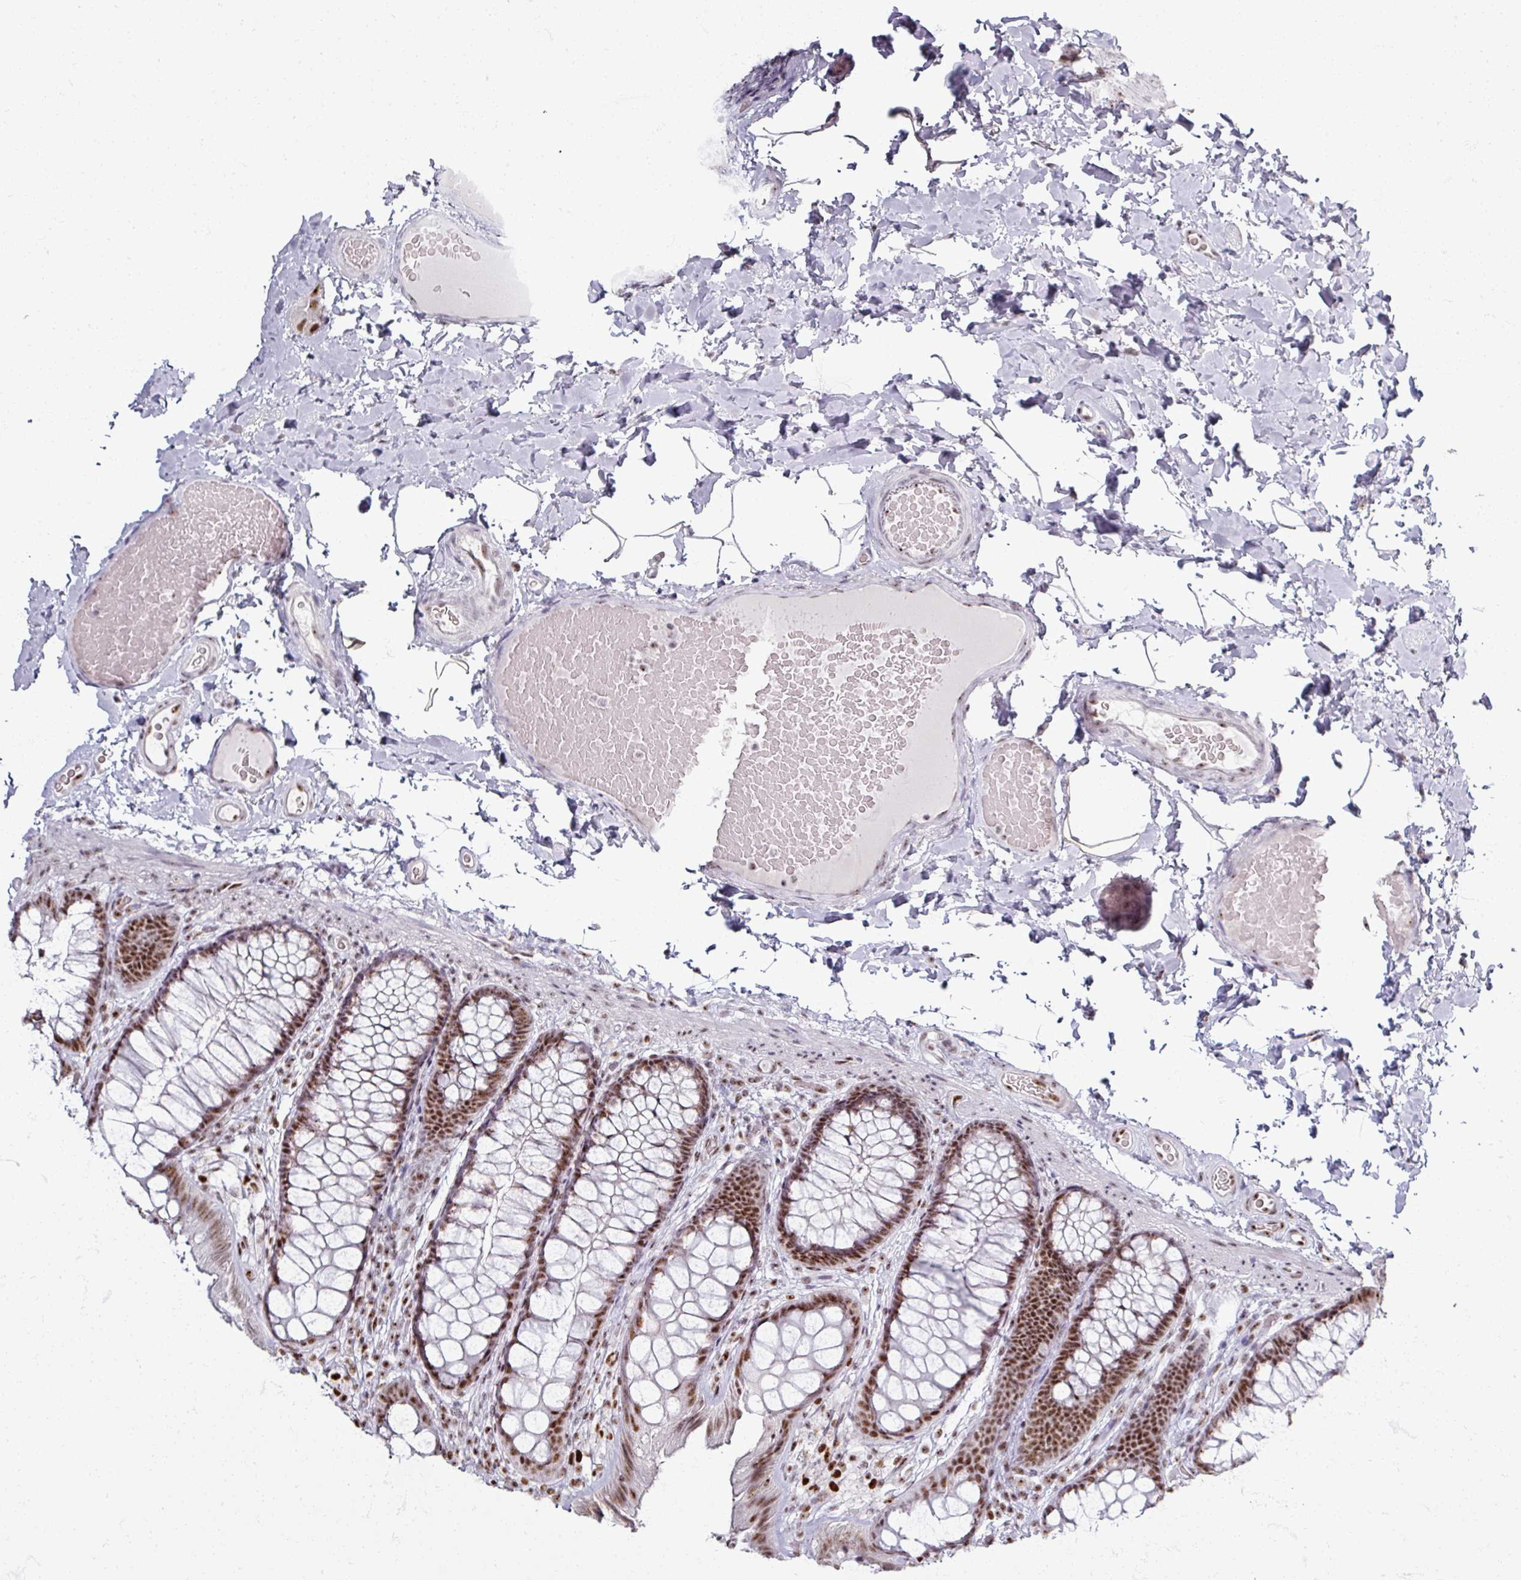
{"staining": {"intensity": "moderate", "quantity": ">75%", "location": "nuclear"}, "tissue": "colon", "cell_type": "Endothelial cells", "image_type": "normal", "snomed": [{"axis": "morphology", "description": "Normal tissue, NOS"}, {"axis": "topography", "description": "Colon"}], "caption": "Immunohistochemistry staining of unremarkable colon, which reveals medium levels of moderate nuclear positivity in approximately >75% of endothelial cells indicating moderate nuclear protein positivity. The staining was performed using DAB (3,3'-diaminobenzidine) (brown) for protein detection and nuclei were counterstained in hematoxylin (blue).", "gene": "ADAR", "patient": {"sex": "male", "age": 46}}